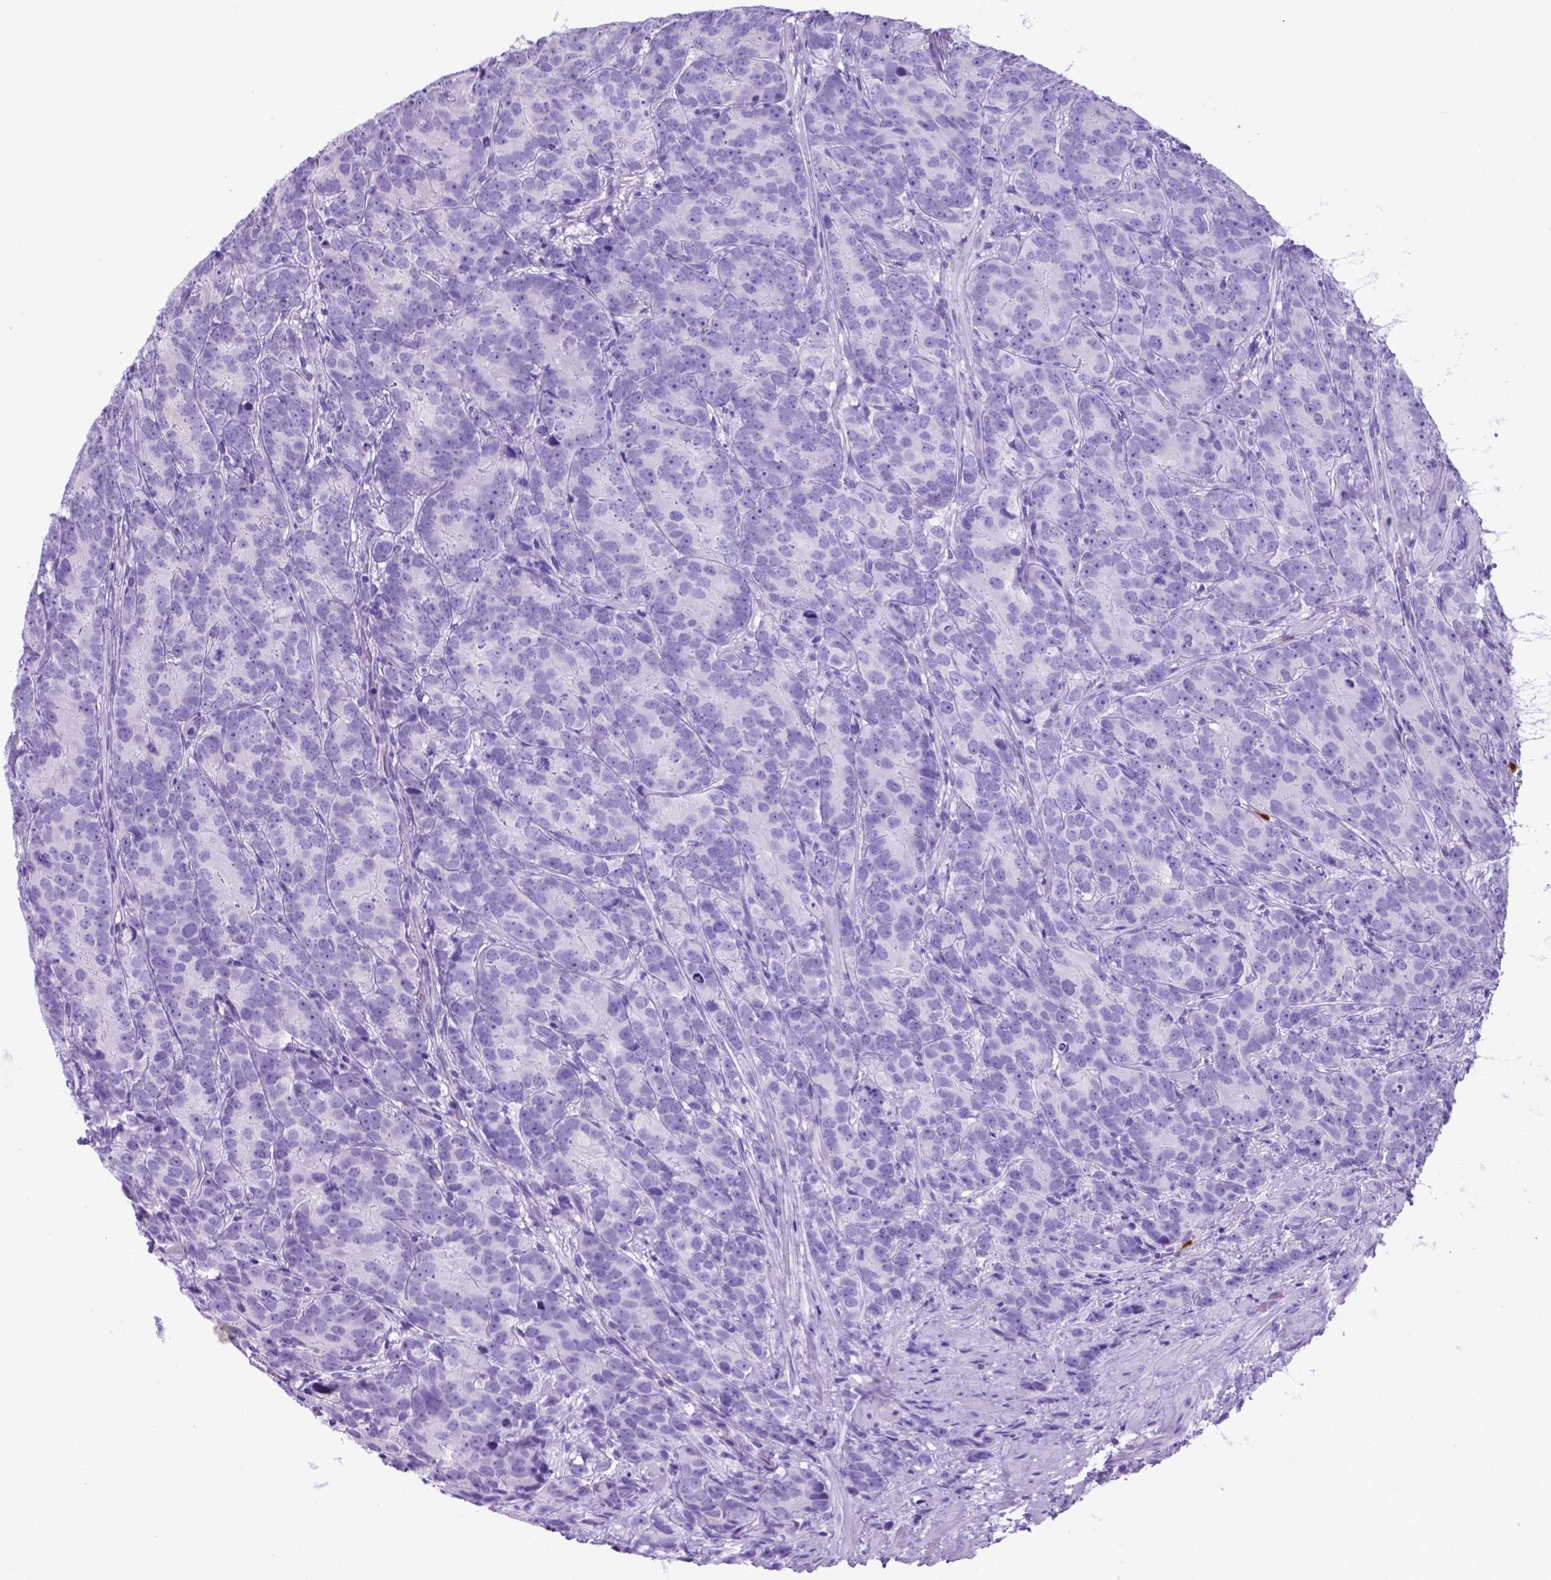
{"staining": {"intensity": "negative", "quantity": "none", "location": "none"}, "tissue": "prostate cancer", "cell_type": "Tumor cells", "image_type": "cancer", "snomed": [{"axis": "morphology", "description": "Adenocarcinoma, High grade"}, {"axis": "topography", "description": "Prostate"}], "caption": "High-grade adenocarcinoma (prostate) was stained to show a protein in brown. There is no significant staining in tumor cells. The staining was performed using DAB to visualize the protein expression in brown, while the nuclei were stained in blue with hematoxylin (Magnification: 20x).", "gene": "LZTR1", "patient": {"sex": "male", "age": 90}}